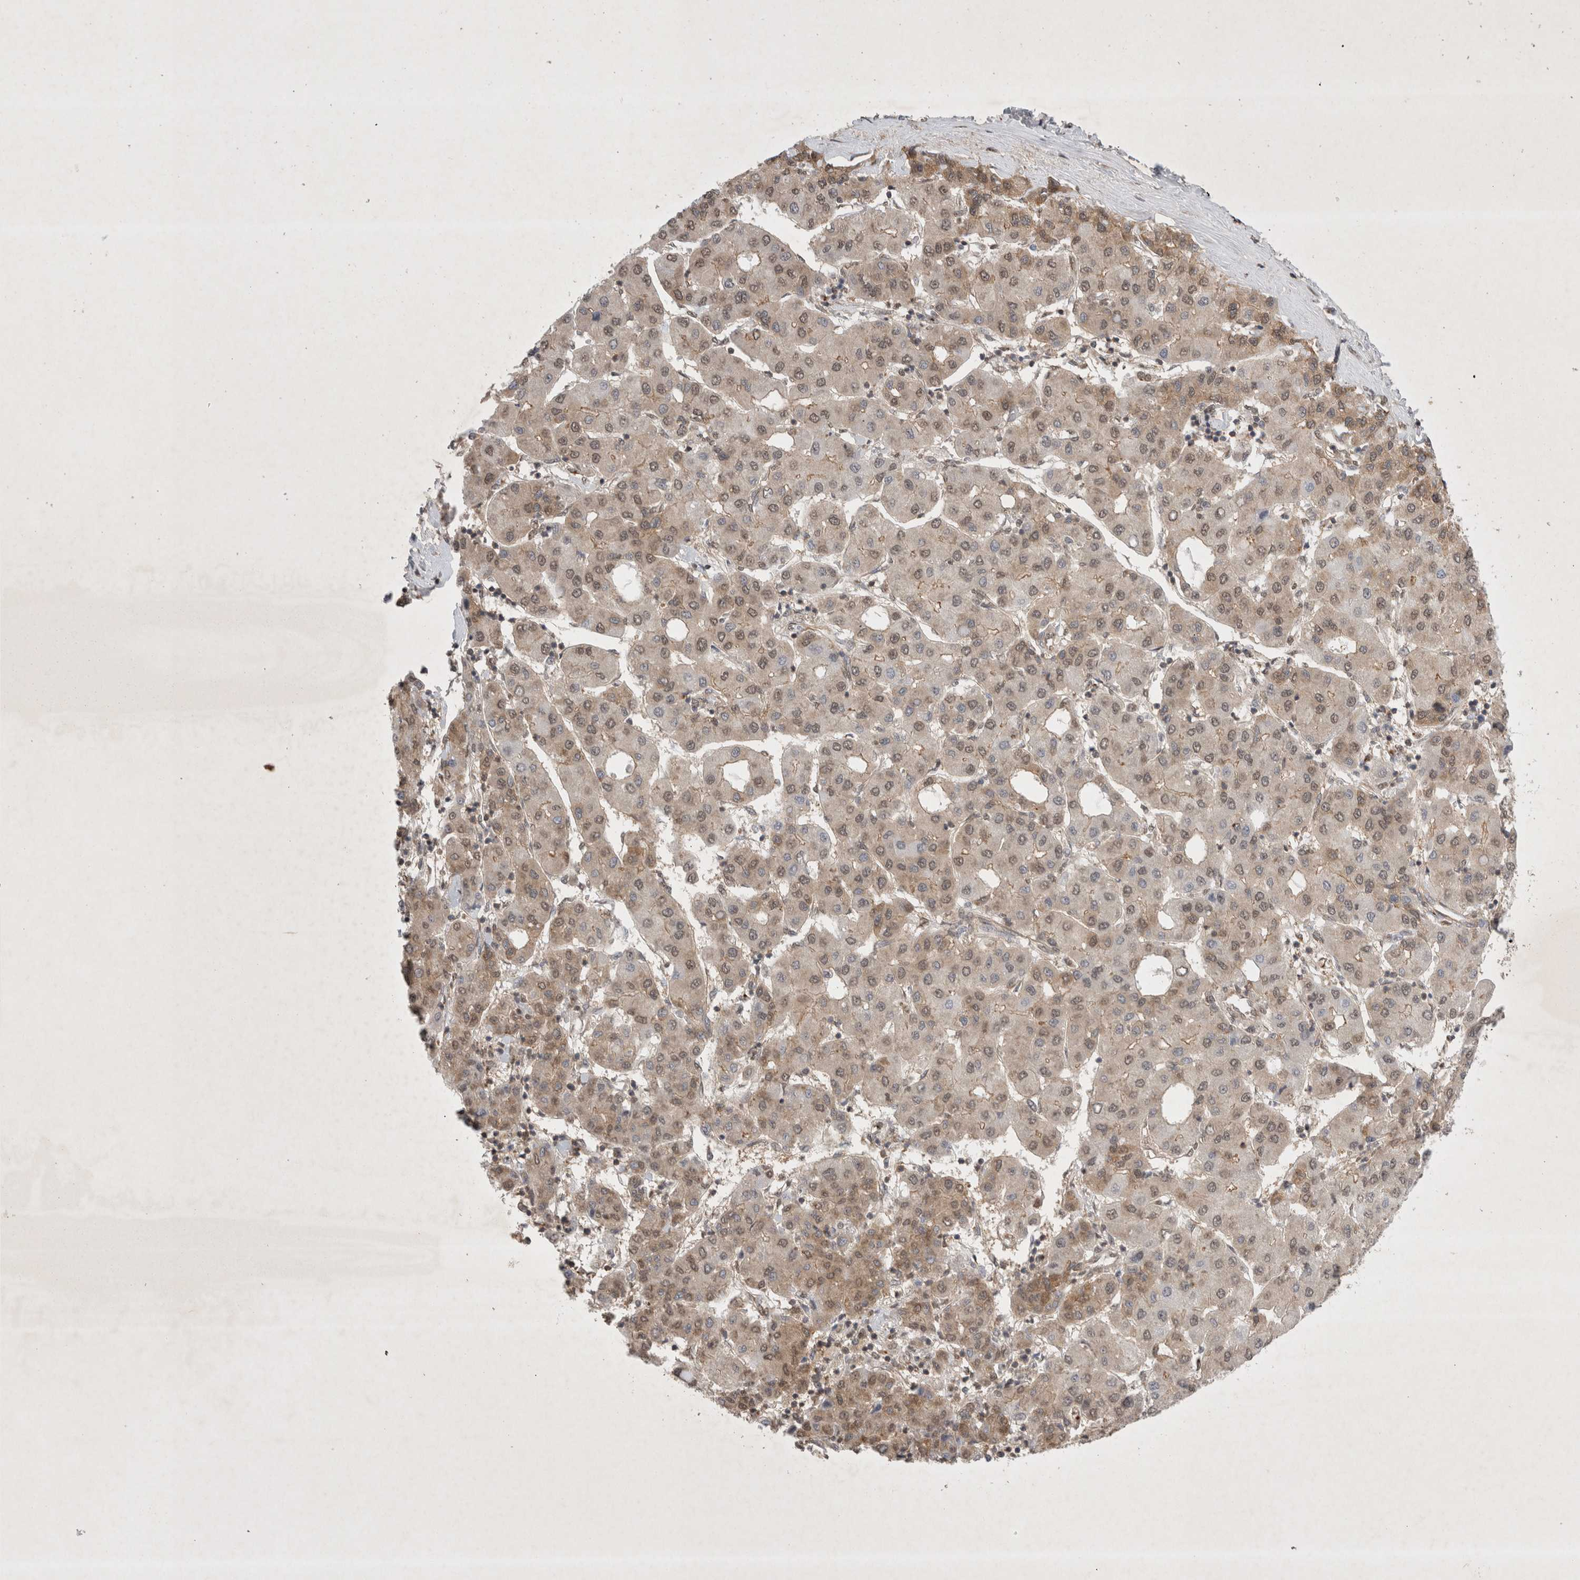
{"staining": {"intensity": "weak", "quantity": "25%-75%", "location": "cytoplasmic/membranous"}, "tissue": "liver cancer", "cell_type": "Tumor cells", "image_type": "cancer", "snomed": [{"axis": "morphology", "description": "Carcinoma, Hepatocellular, NOS"}, {"axis": "topography", "description": "Liver"}], "caption": "Protein expression analysis of liver cancer (hepatocellular carcinoma) reveals weak cytoplasmic/membranous expression in about 25%-75% of tumor cells. Nuclei are stained in blue.", "gene": "WIPF2", "patient": {"sex": "male", "age": 65}}